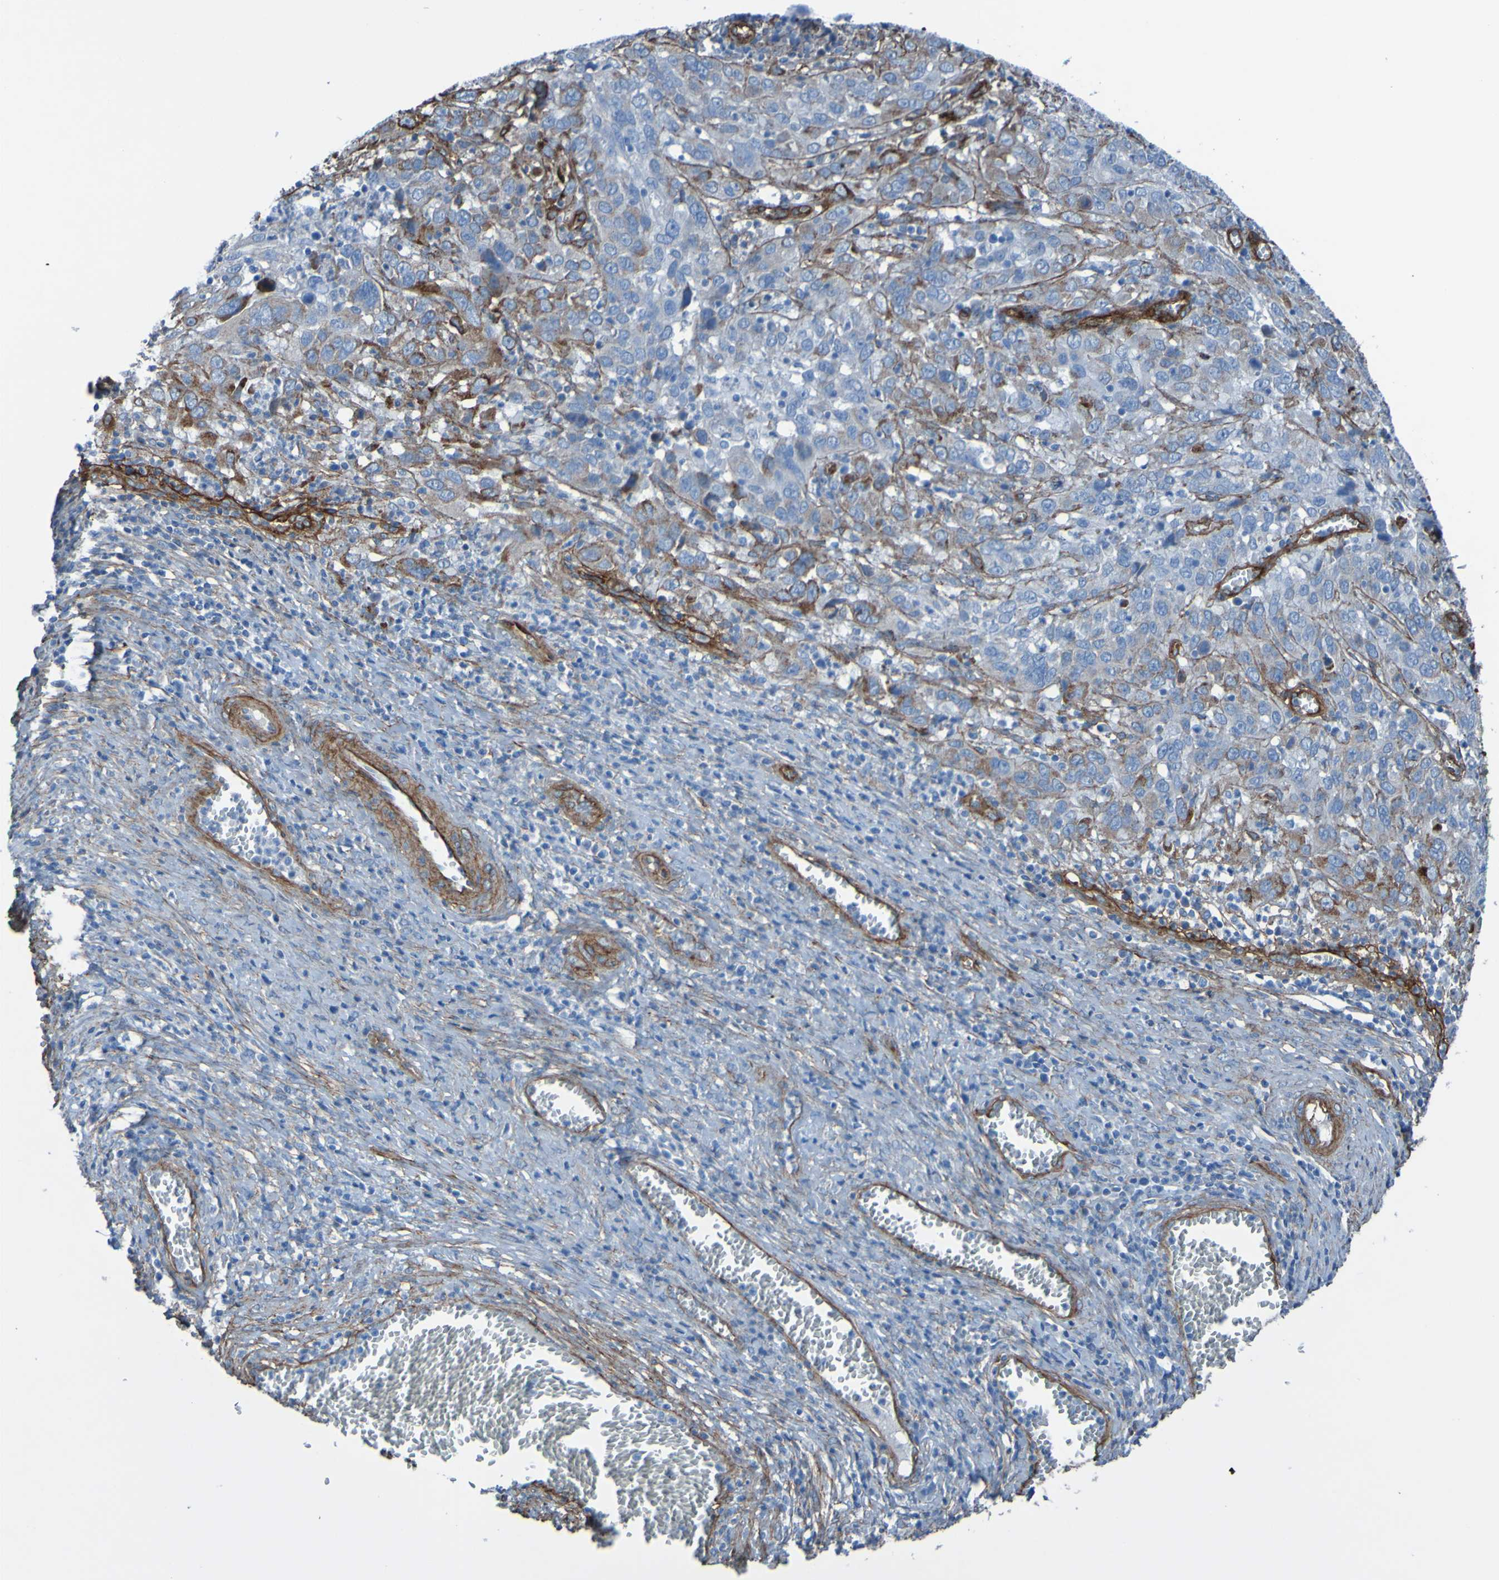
{"staining": {"intensity": "weak", "quantity": "<25%", "location": "cytoplasmic/membranous"}, "tissue": "cervical cancer", "cell_type": "Tumor cells", "image_type": "cancer", "snomed": [{"axis": "morphology", "description": "Squamous cell carcinoma, NOS"}, {"axis": "topography", "description": "Cervix"}], "caption": "The immunohistochemistry (IHC) histopathology image has no significant positivity in tumor cells of cervical squamous cell carcinoma tissue. The staining is performed using DAB (3,3'-diaminobenzidine) brown chromogen with nuclei counter-stained in using hematoxylin.", "gene": "COL4A2", "patient": {"sex": "female", "age": 32}}